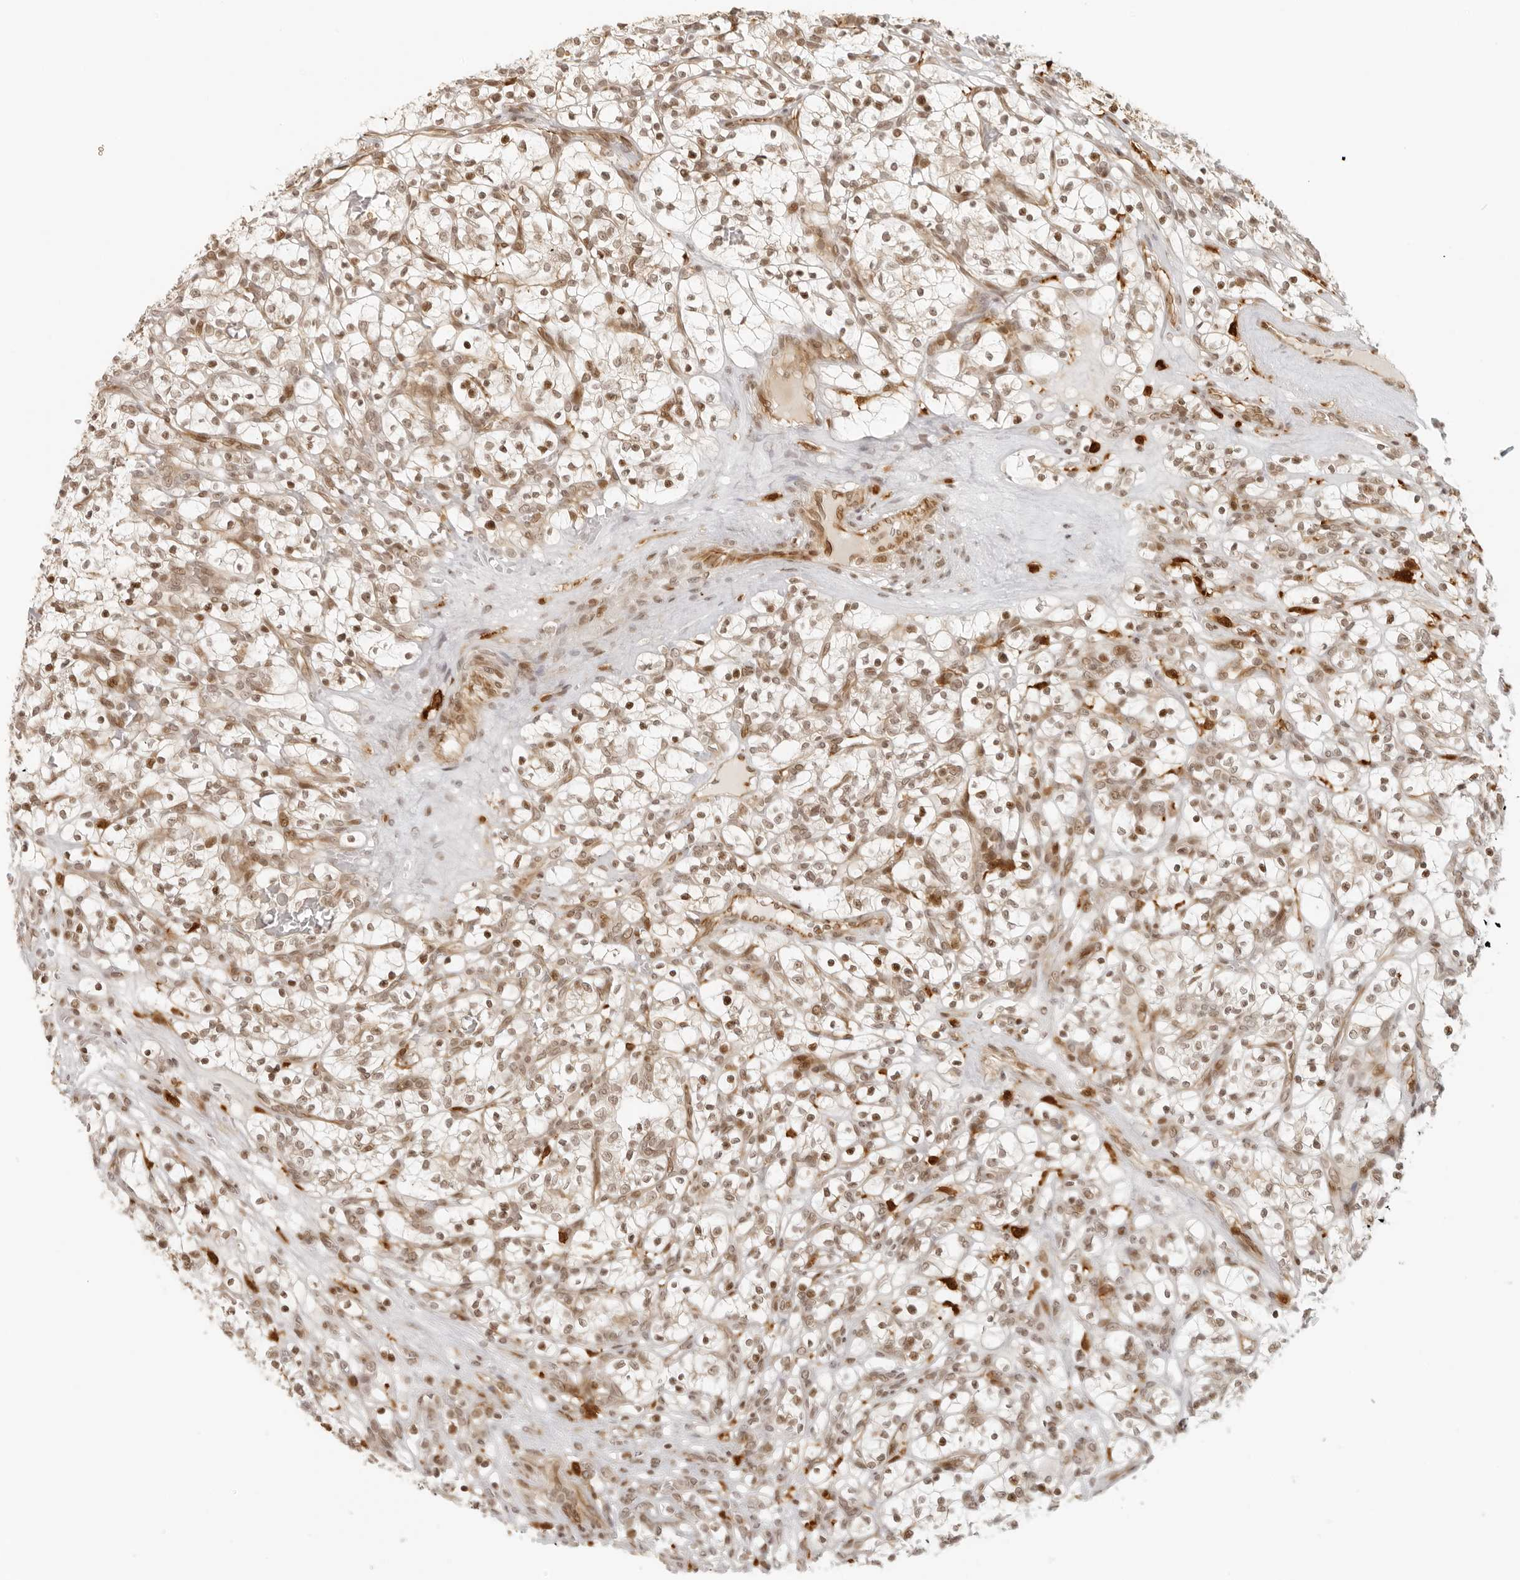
{"staining": {"intensity": "moderate", "quantity": ">75%", "location": "nuclear"}, "tissue": "renal cancer", "cell_type": "Tumor cells", "image_type": "cancer", "snomed": [{"axis": "morphology", "description": "Adenocarcinoma, NOS"}, {"axis": "topography", "description": "Kidney"}], "caption": "The micrograph displays staining of renal adenocarcinoma, revealing moderate nuclear protein positivity (brown color) within tumor cells.", "gene": "ZNF407", "patient": {"sex": "female", "age": 57}}